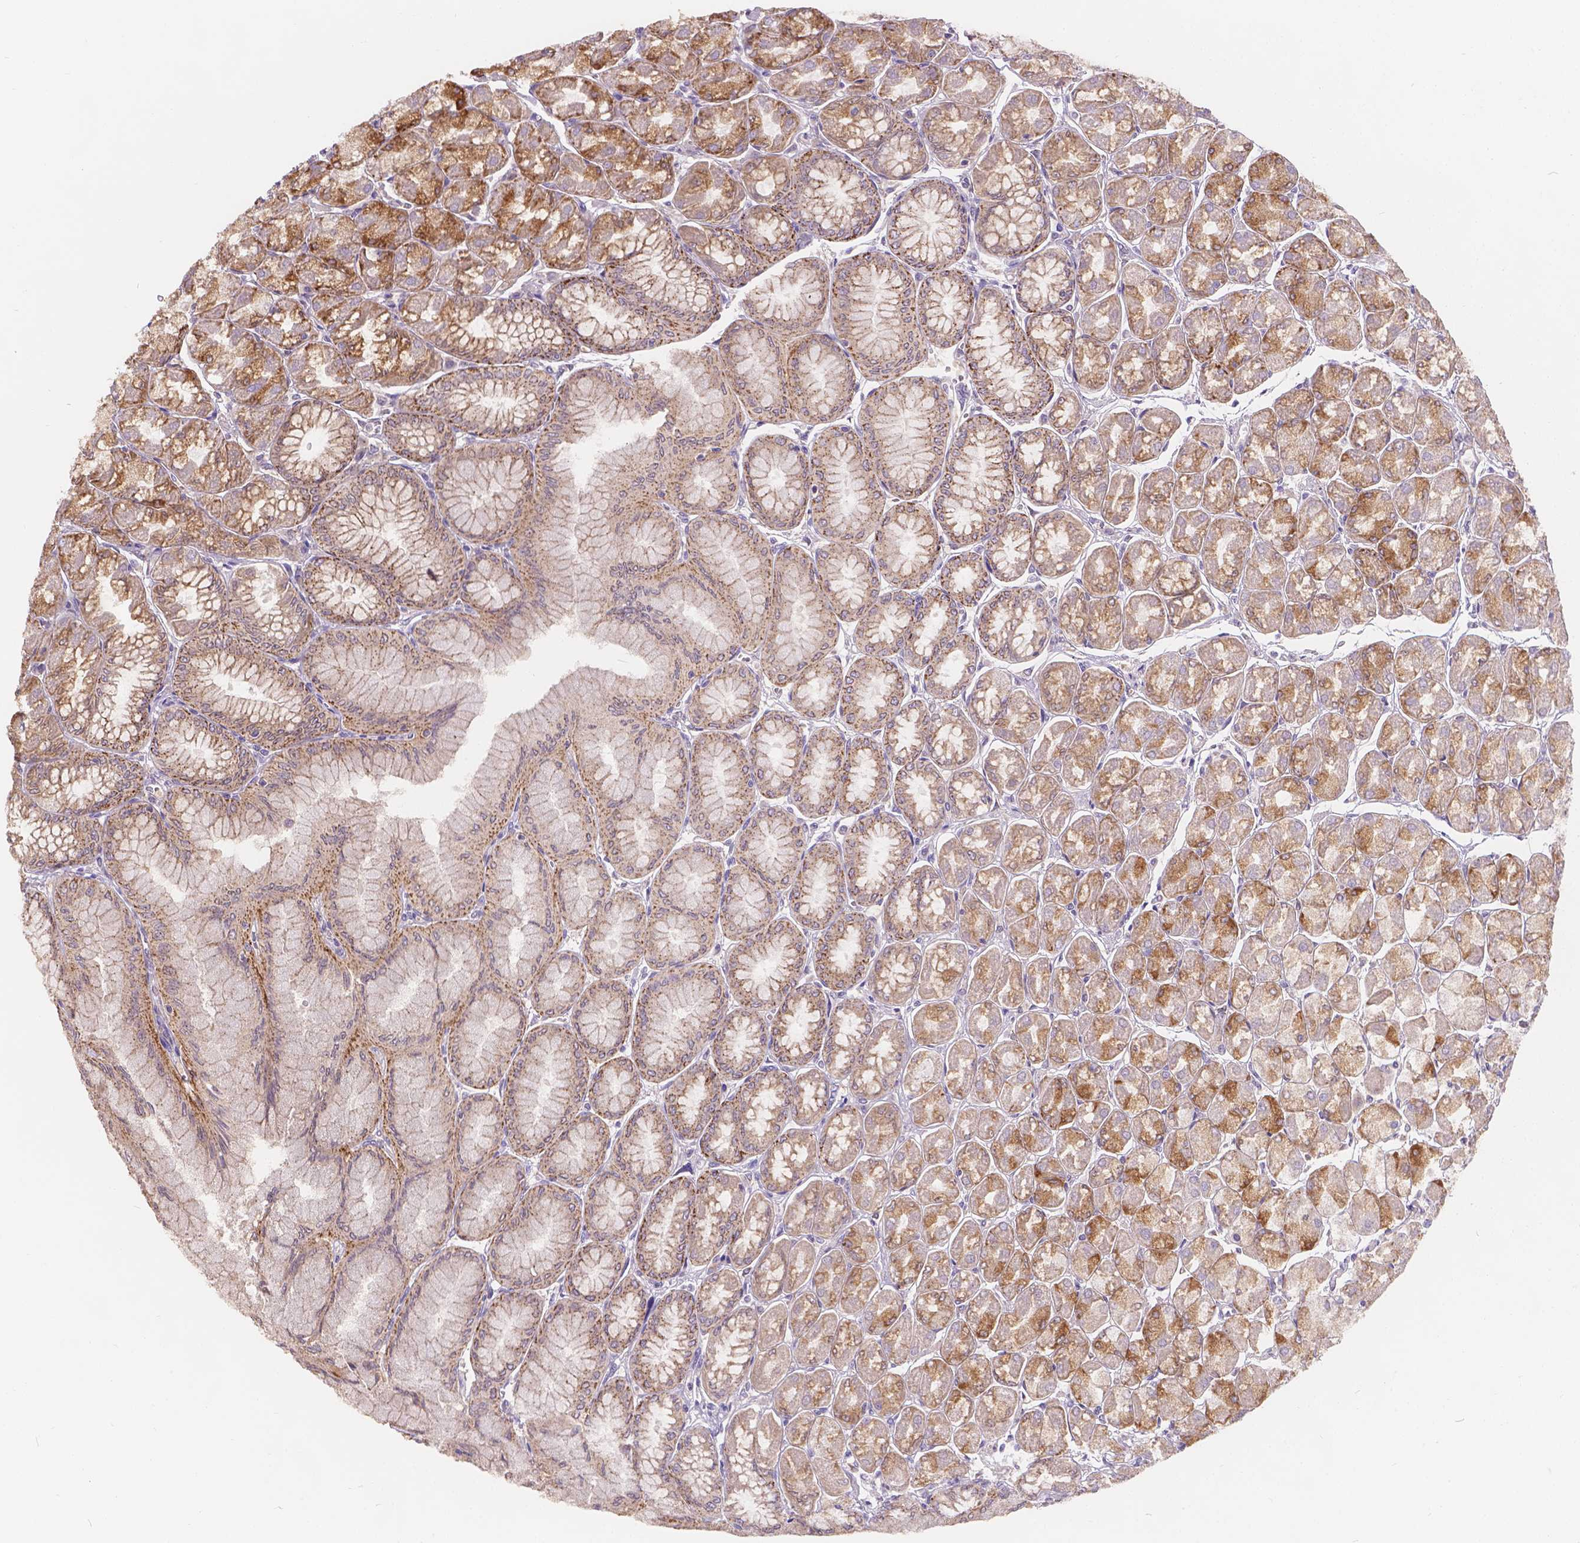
{"staining": {"intensity": "moderate", "quantity": ">75%", "location": "cytoplasmic/membranous"}, "tissue": "stomach", "cell_type": "Glandular cells", "image_type": "normal", "snomed": [{"axis": "morphology", "description": "Normal tissue, NOS"}, {"axis": "topography", "description": "Stomach, upper"}], "caption": "A micrograph of stomach stained for a protein demonstrates moderate cytoplasmic/membranous brown staining in glandular cells. The staining is performed using DAB brown chromogen to label protein expression. The nuclei are counter-stained blue using hematoxylin.", "gene": "CDK10", "patient": {"sex": "male", "age": 60}}